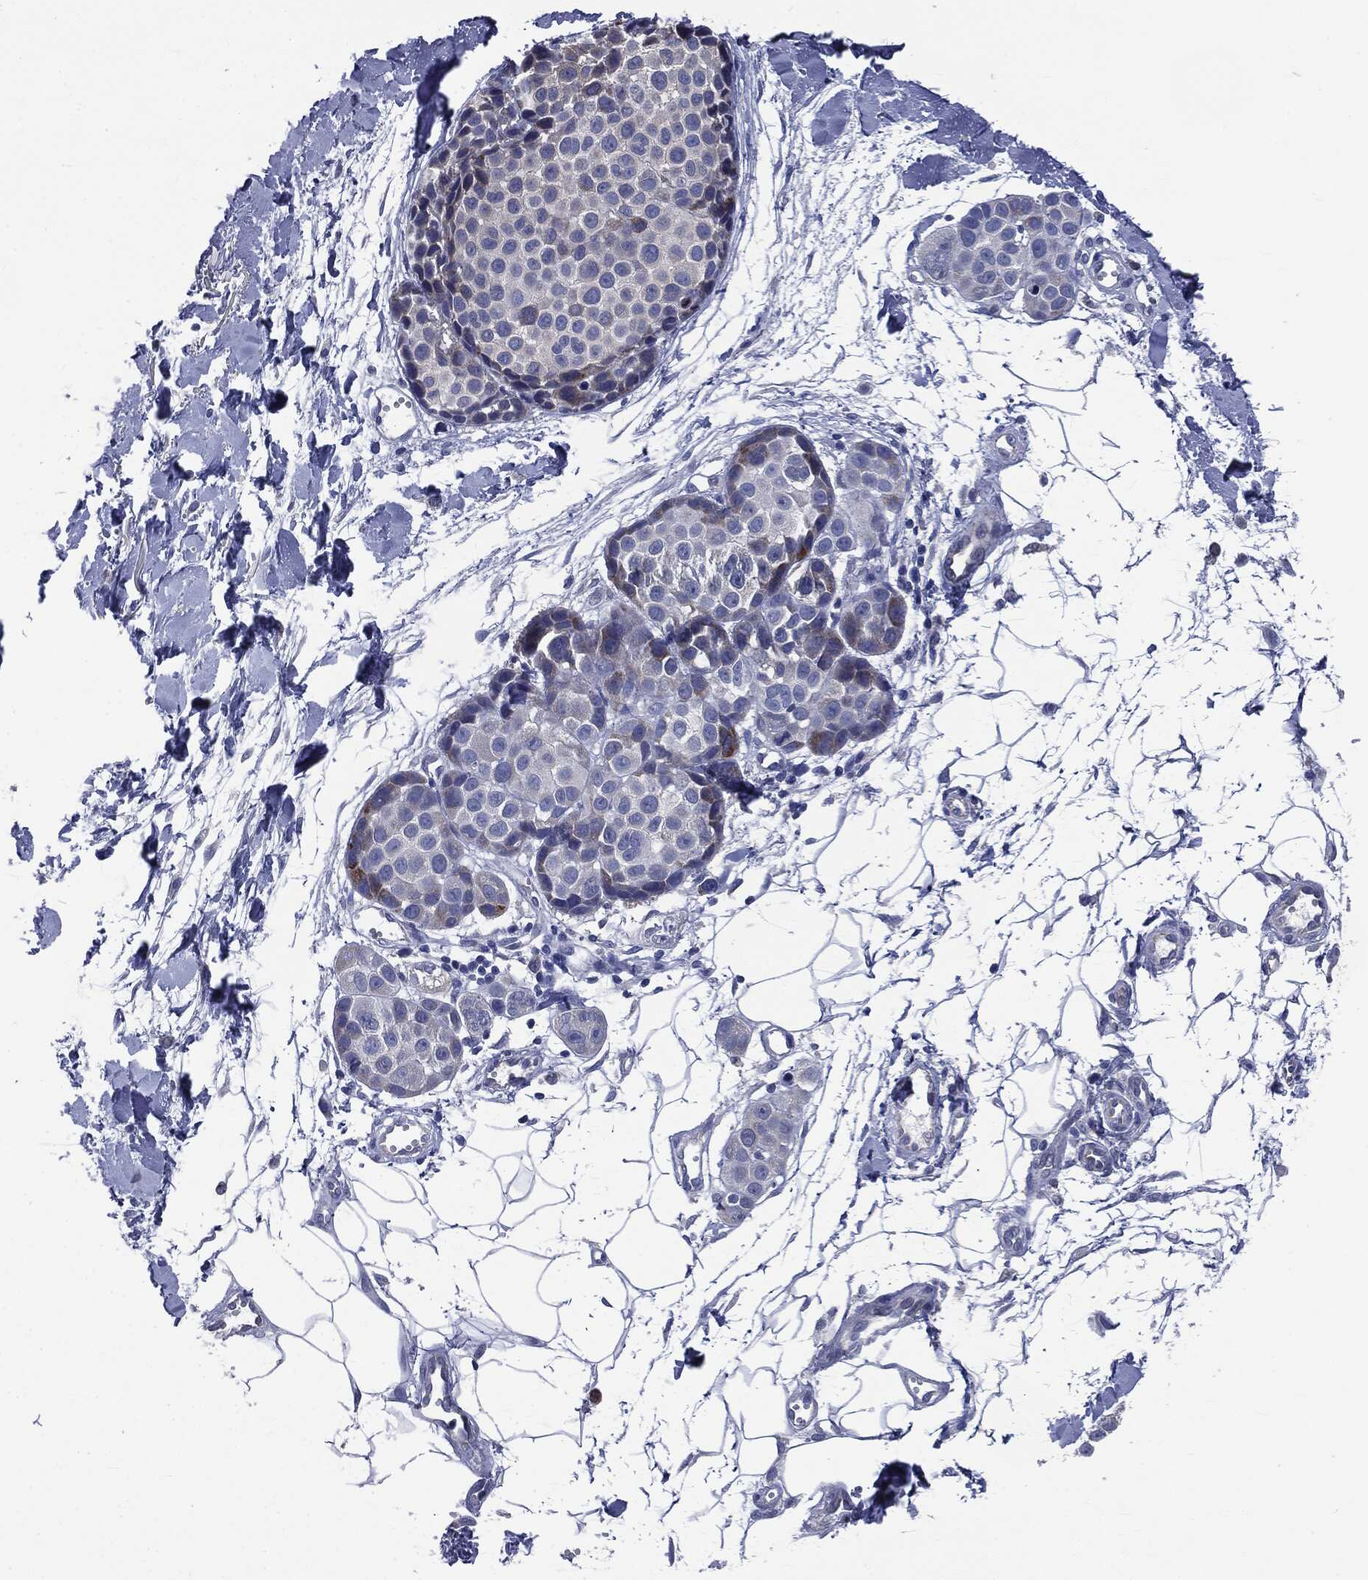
{"staining": {"intensity": "moderate", "quantity": "<25%", "location": "cytoplasmic/membranous"}, "tissue": "melanoma", "cell_type": "Tumor cells", "image_type": "cancer", "snomed": [{"axis": "morphology", "description": "Malignant melanoma, NOS"}, {"axis": "topography", "description": "Skin"}], "caption": "This is an image of immunohistochemistry staining of melanoma, which shows moderate staining in the cytoplasmic/membranous of tumor cells.", "gene": "PTGS2", "patient": {"sex": "female", "age": 86}}